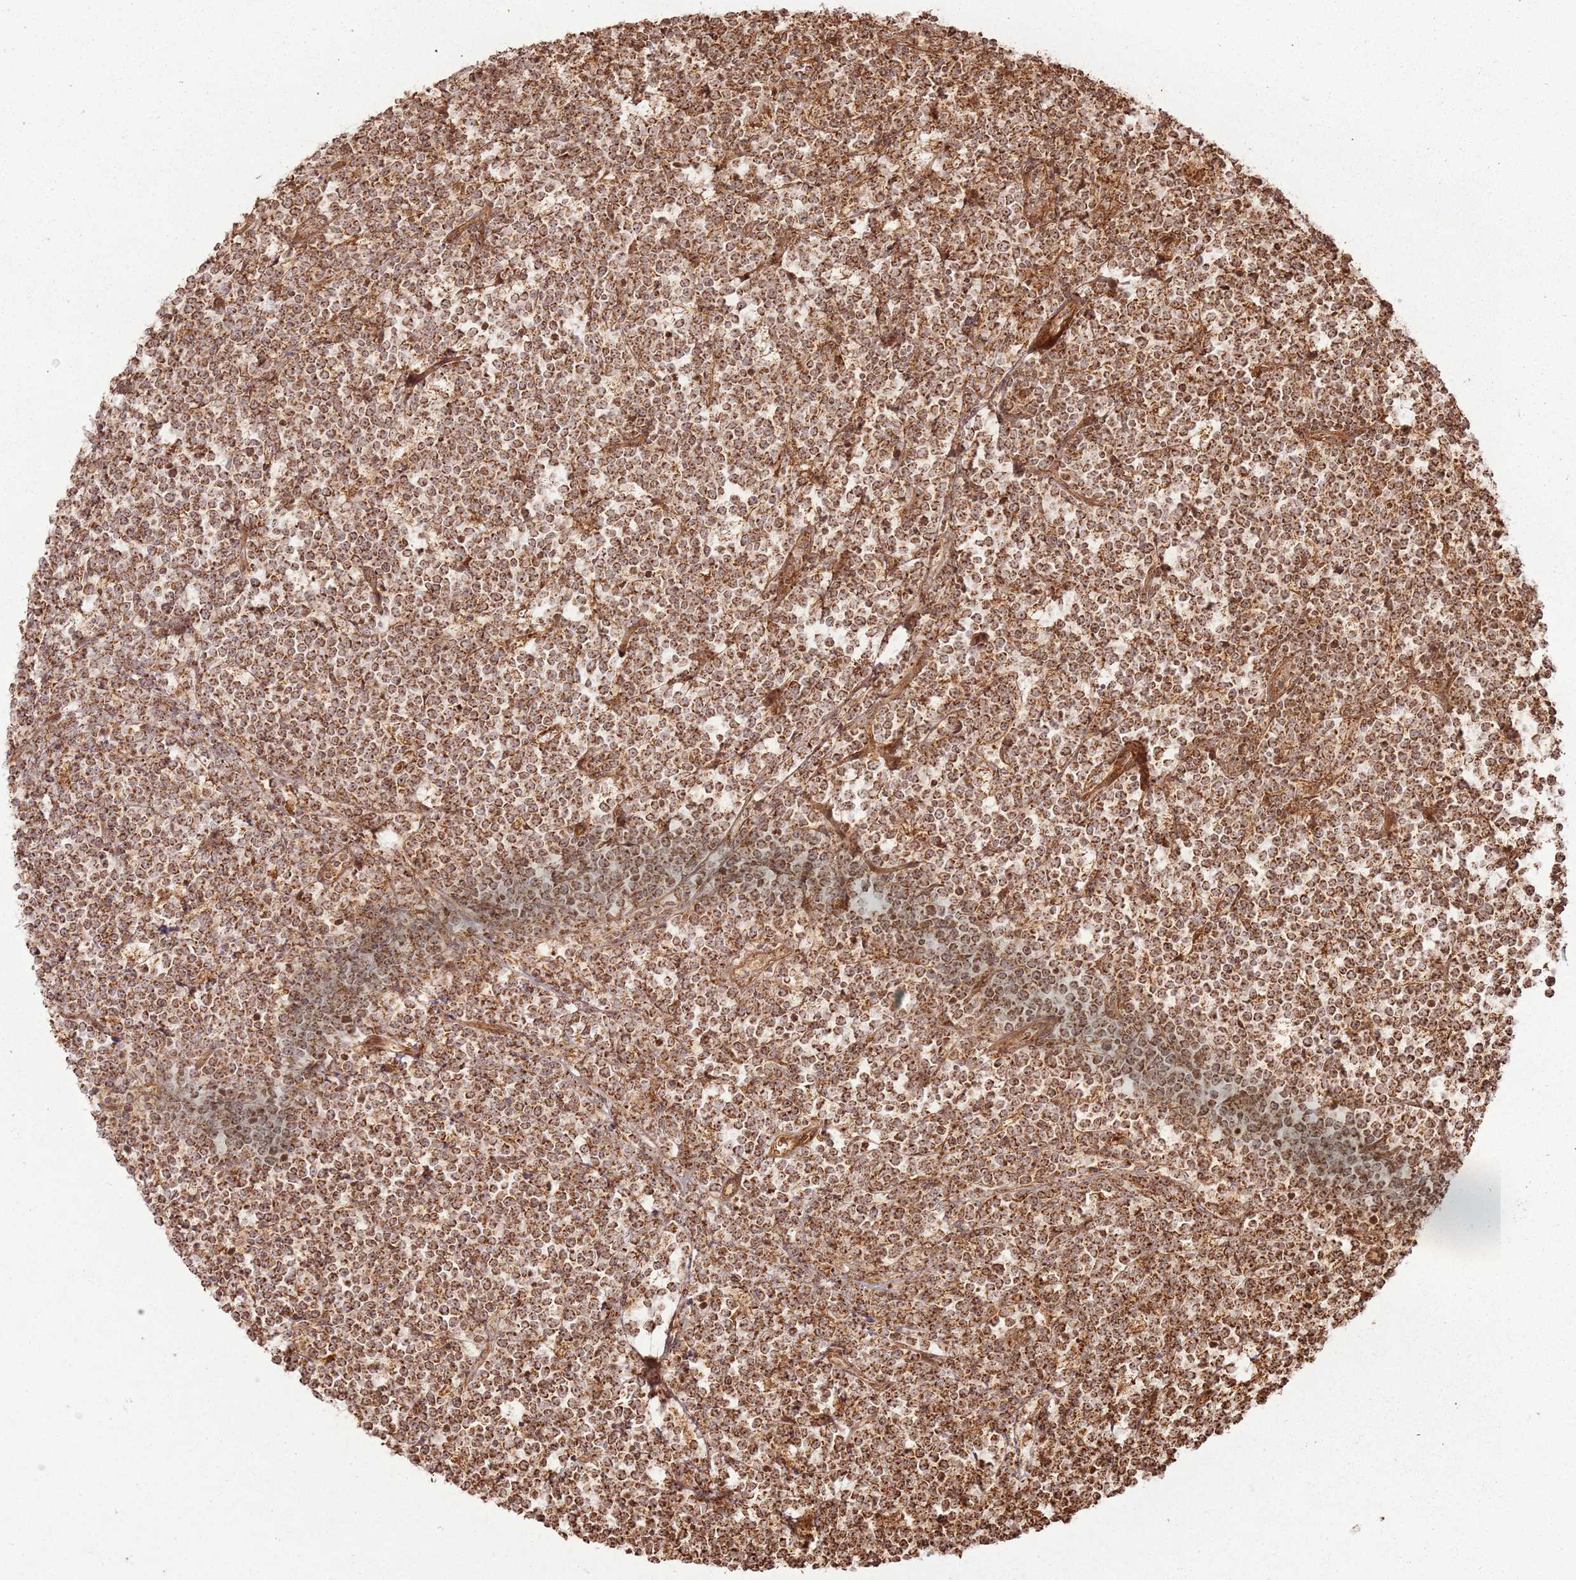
{"staining": {"intensity": "moderate", "quantity": ">75%", "location": "cytoplasmic/membranous"}, "tissue": "lymphoma", "cell_type": "Tumor cells", "image_type": "cancer", "snomed": [{"axis": "morphology", "description": "Malignant lymphoma, non-Hodgkin's type, High grade"}, {"axis": "topography", "description": "Small intestine"}], "caption": "The photomicrograph displays staining of malignant lymphoma, non-Hodgkin's type (high-grade), revealing moderate cytoplasmic/membranous protein expression (brown color) within tumor cells.", "gene": "MRPS6", "patient": {"sex": "male", "age": 8}}